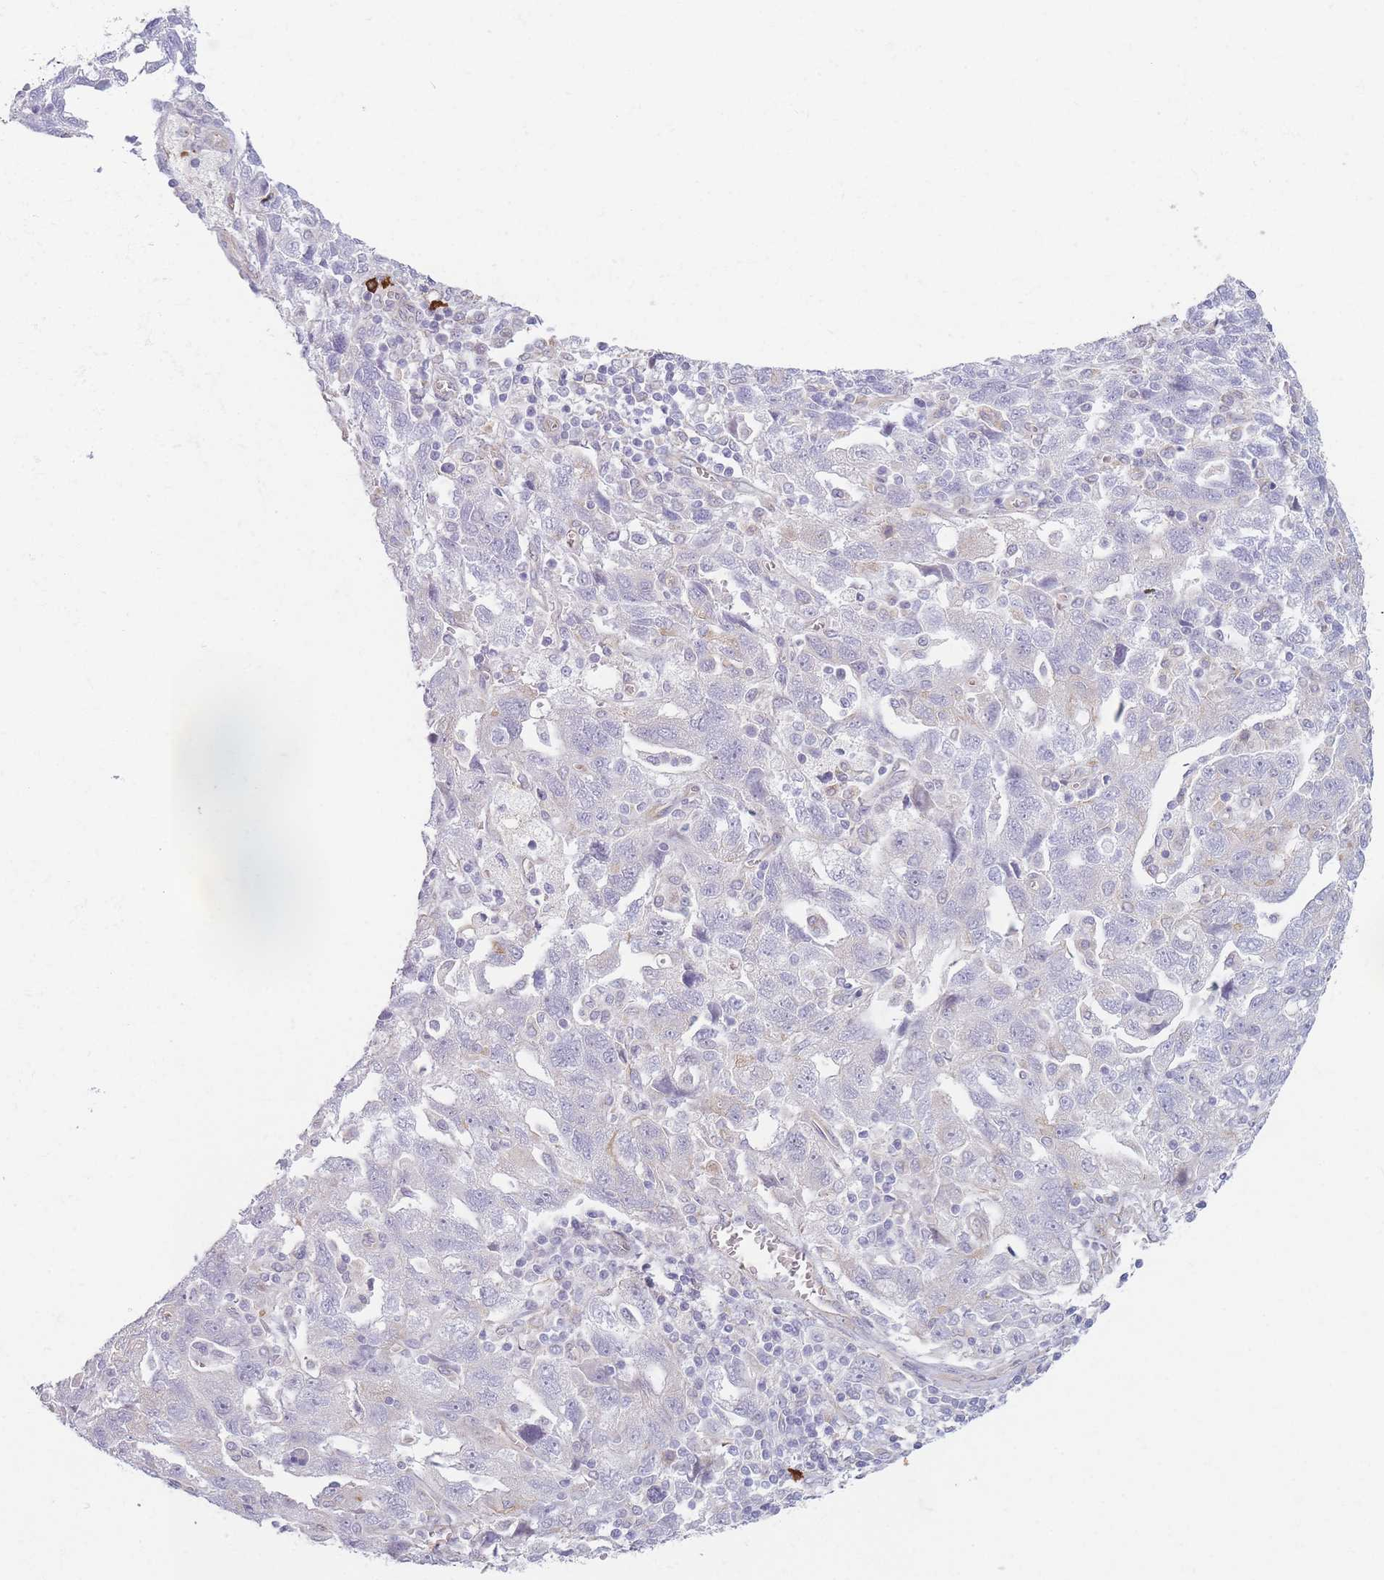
{"staining": {"intensity": "negative", "quantity": "none", "location": "none"}, "tissue": "ovarian cancer", "cell_type": "Tumor cells", "image_type": "cancer", "snomed": [{"axis": "morphology", "description": "Carcinoma, NOS"}, {"axis": "morphology", "description": "Cystadenocarcinoma, serous, NOS"}, {"axis": "topography", "description": "Ovary"}], "caption": "IHC photomicrograph of ovarian serous cystadenocarcinoma stained for a protein (brown), which demonstrates no staining in tumor cells.", "gene": "PLEKHG2", "patient": {"sex": "female", "age": 69}}